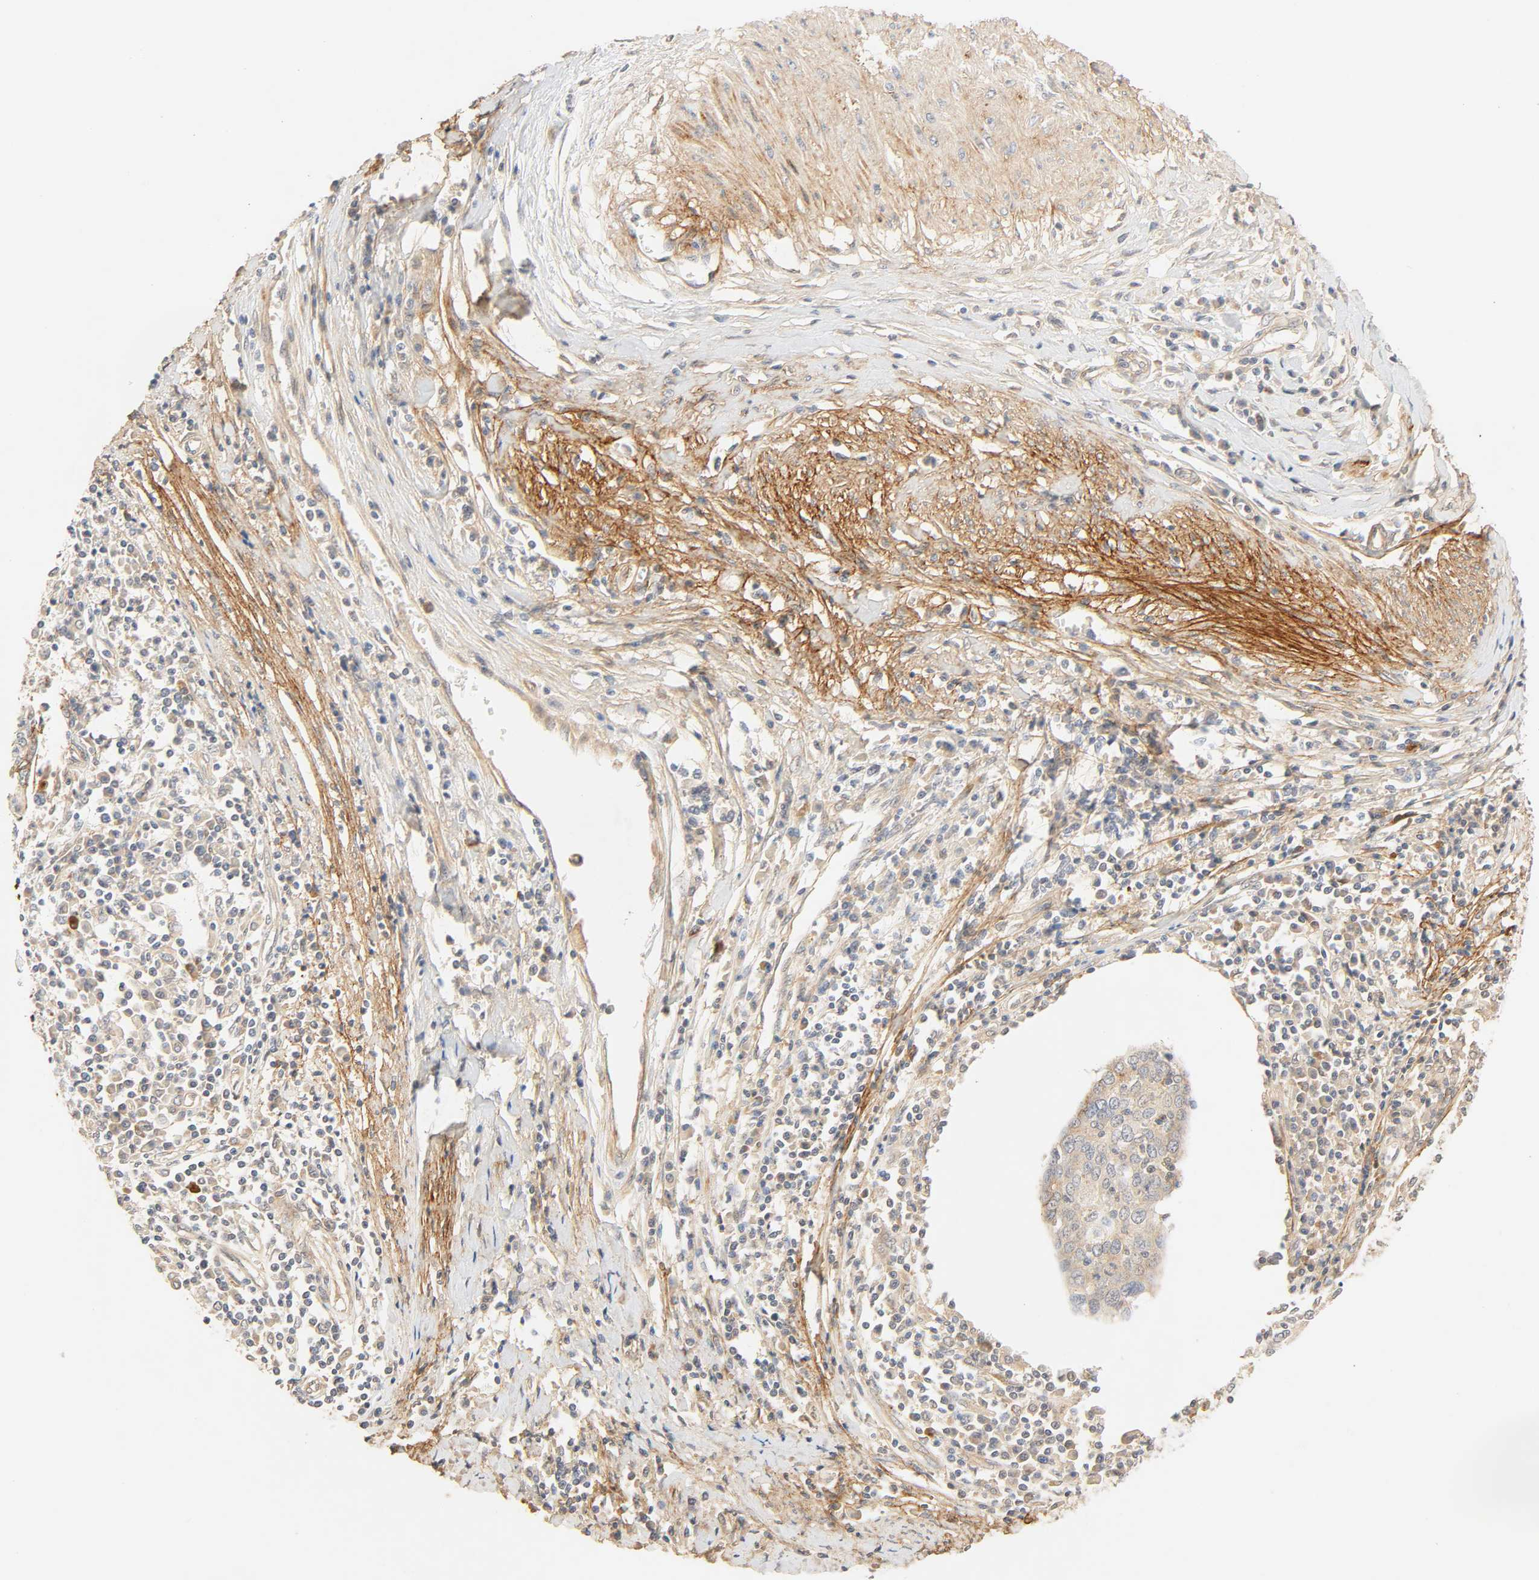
{"staining": {"intensity": "weak", "quantity": "25%-75%", "location": "cytoplasmic/membranous"}, "tissue": "cervical cancer", "cell_type": "Tumor cells", "image_type": "cancer", "snomed": [{"axis": "morphology", "description": "Squamous cell carcinoma, NOS"}, {"axis": "topography", "description": "Cervix"}], "caption": "Squamous cell carcinoma (cervical) tissue reveals weak cytoplasmic/membranous staining in about 25%-75% of tumor cells, visualized by immunohistochemistry. (DAB IHC with brightfield microscopy, high magnification).", "gene": "CACNA1G", "patient": {"sex": "female", "age": 40}}